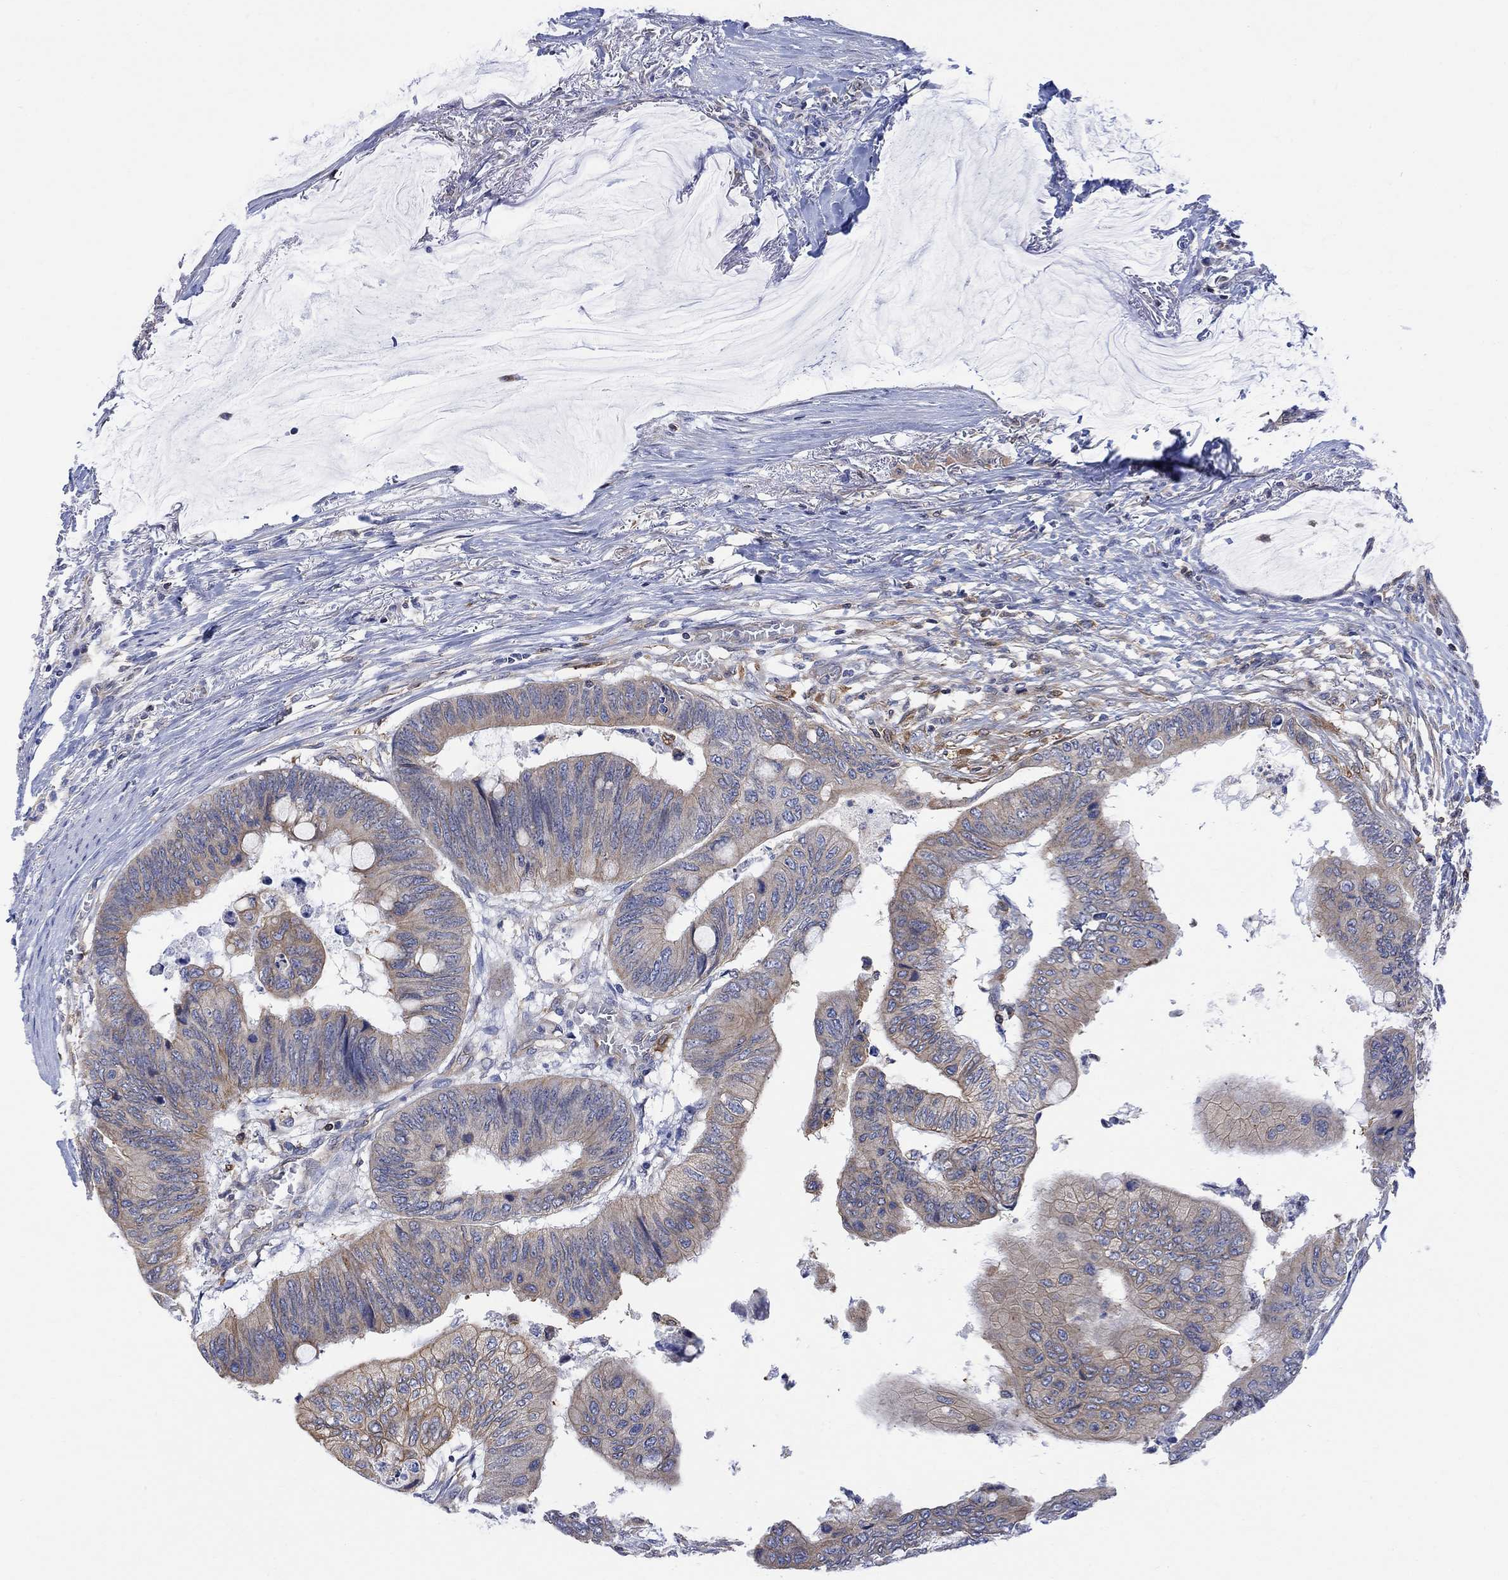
{"staining": {"intensity": "moderate", "quantity": "<25%", "location": "cytoplasmic/membranous"}, "tissue": "colorectal cancer", "cell_type": "Tumor cells", "image_type": "cancer", "snomed": [{"axis": "morphology", "description": "Normal tissue, NOS"}, {"axis": "morphology", "description": "Adenocarcinoma, NOS"}, {"axis": "topography", "description": "Rectum"}, {"axis": "topography", "description": "Peripheral nerve tissue"}], "caption": "Immunohistochemistry photomicrograph of adenocarcinoma (colorectal) stained for a protein (brown), which displays low levels of moderate cytoplasmic/membranous expression in about <25% of tumor cells.", "gene": "GBP5", "patient": {"sex": "male", "age": 92}}